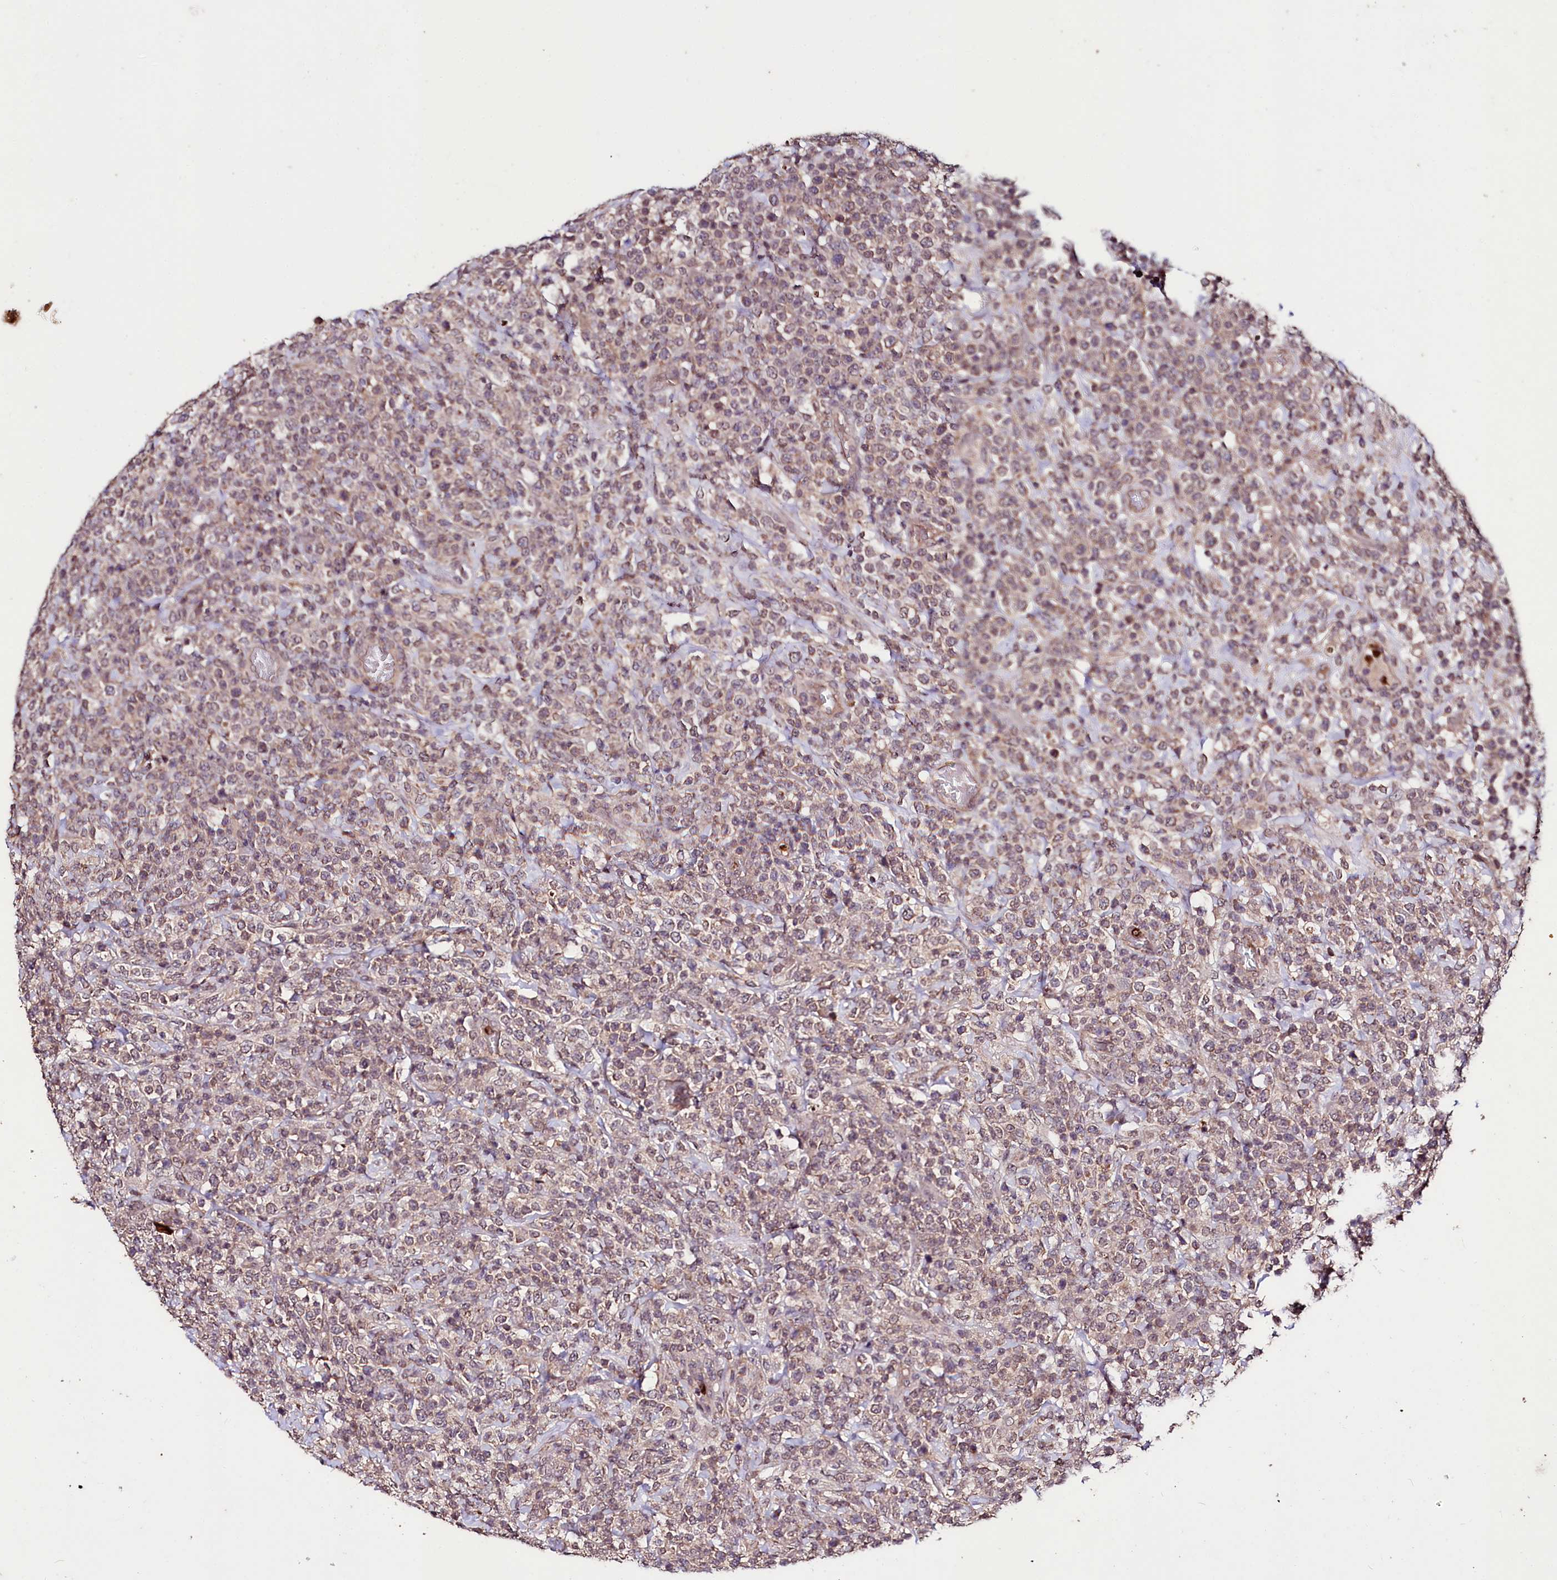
{"staining": {"intensity": "weak", "quantity": "<25%", "location": "cytoplasmic/membranous"}, "tissue": "lymphoma", "cell_type": "Tumor cells", "image_type": "cancer", "snomed": [{"axis": "morphology", "description": "Malignant lymphoma, non-Hodgkin's type, High grade"}, {"axis": "topography", "description": "Colon"}], "caption": "An immunohistochemistry (IHC) image of high-grade malignant lymphoma, non-Hodgkin's type is shown. There is no staining in tumor cells of high-grade malignant lymphoma, non-Hodgkin's type.", "gene": "KLRB1", "patient": {"sex": "female", "age": 53}}